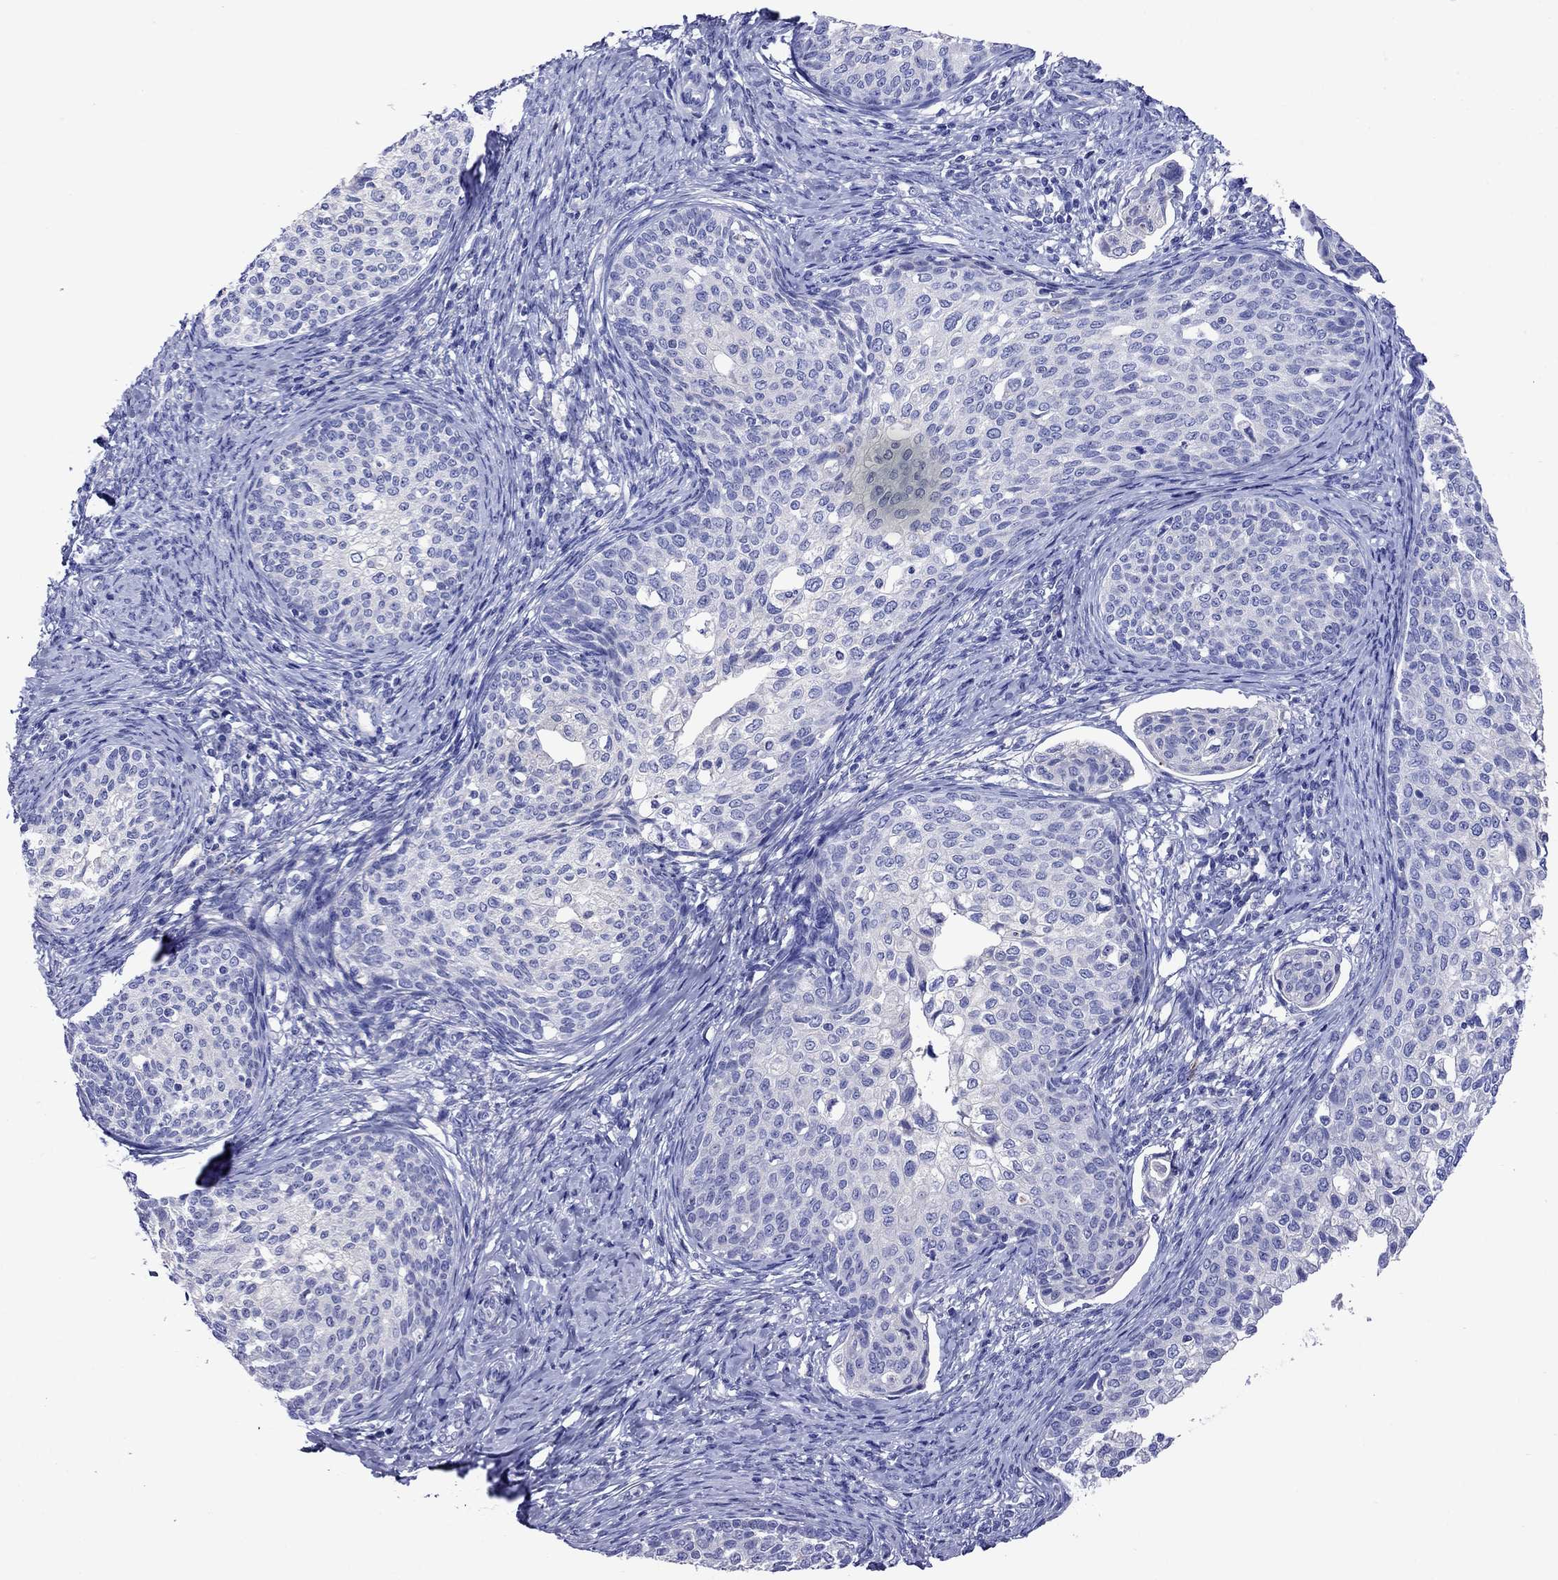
{"staining": {"intensity": "negative", "quantity": "none", "location": "none"}, "tissue": "cervical cancer", "cell_type": "Tumor cells", "image_type": "cancer", "snomed": [{"axis": "morphology", "description": "Squamous cell carcinoma, NOS"}, {"axis": "topography", "description": "Cervix"}], "caption": "Tumor cells show no significant protein positivity in cervical cancer (squamous cell carcinoma). Brightfield microscopy of immunohistochemistry (IHC) stained with DAB (brown) and hematoxylin (blue), captured at high magnification.", "gene": "SCG2", "patient": {"sex": "female", "age": 51}}